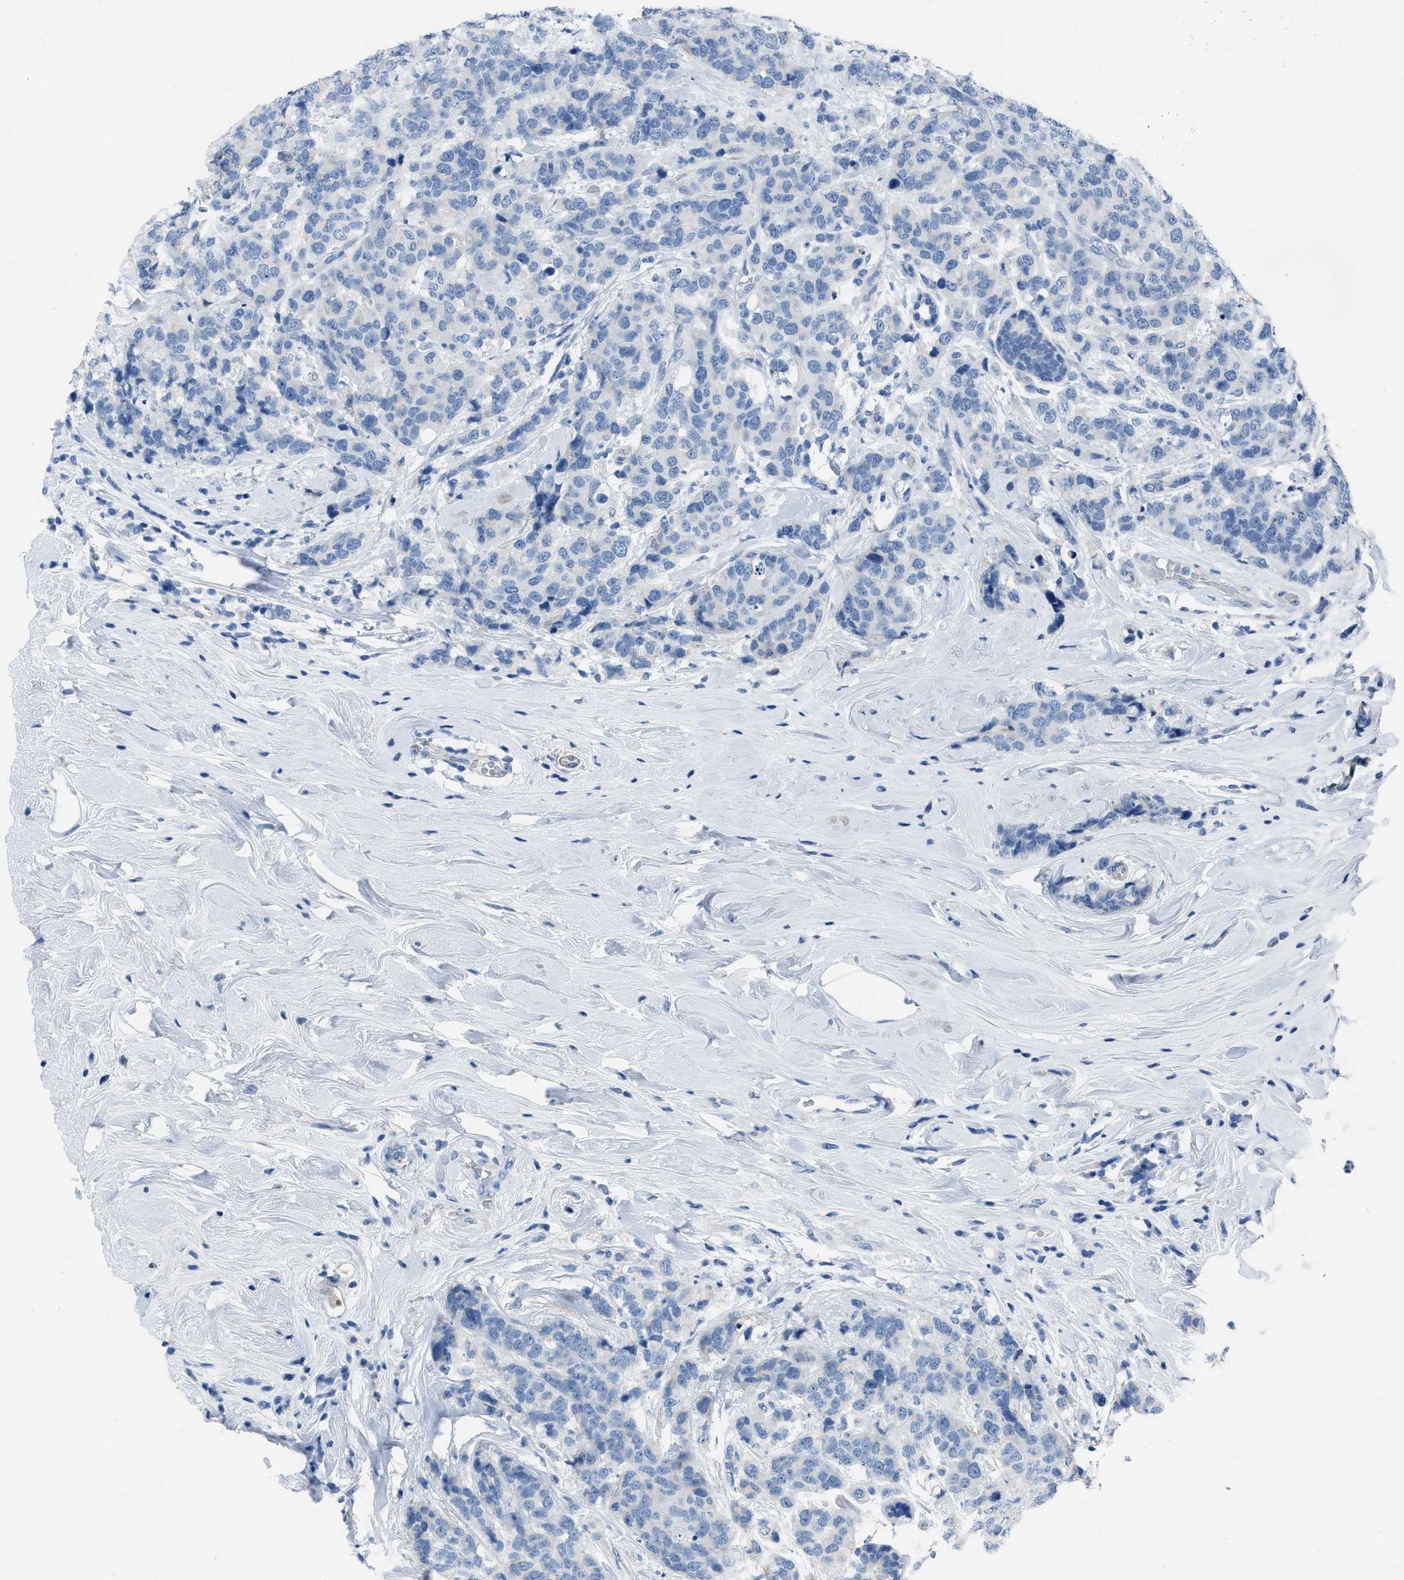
{"staining": {"intensity": "negative", "quantity": "none", "location": "none"}, "tissue": "breast cancer", "cell_type": "Tumor cells", "image_type": "cancer", "snomed": [{"axis": "morphology", "description": "Lobular carcinoma"}, {"axis": "topography", "description": "Breast"}], "caption": "A high-resolution micrograph shows immunohistochemistry (IHC) staining of breast cancer, which exhibits no significant positivity in tumor cells. The staining is performed using DAB brown chromogen with nuclei counter-stained in using hematoxylin.", "gene": "SPATC1L", "patient": {"sex": "female", "age": 59}}